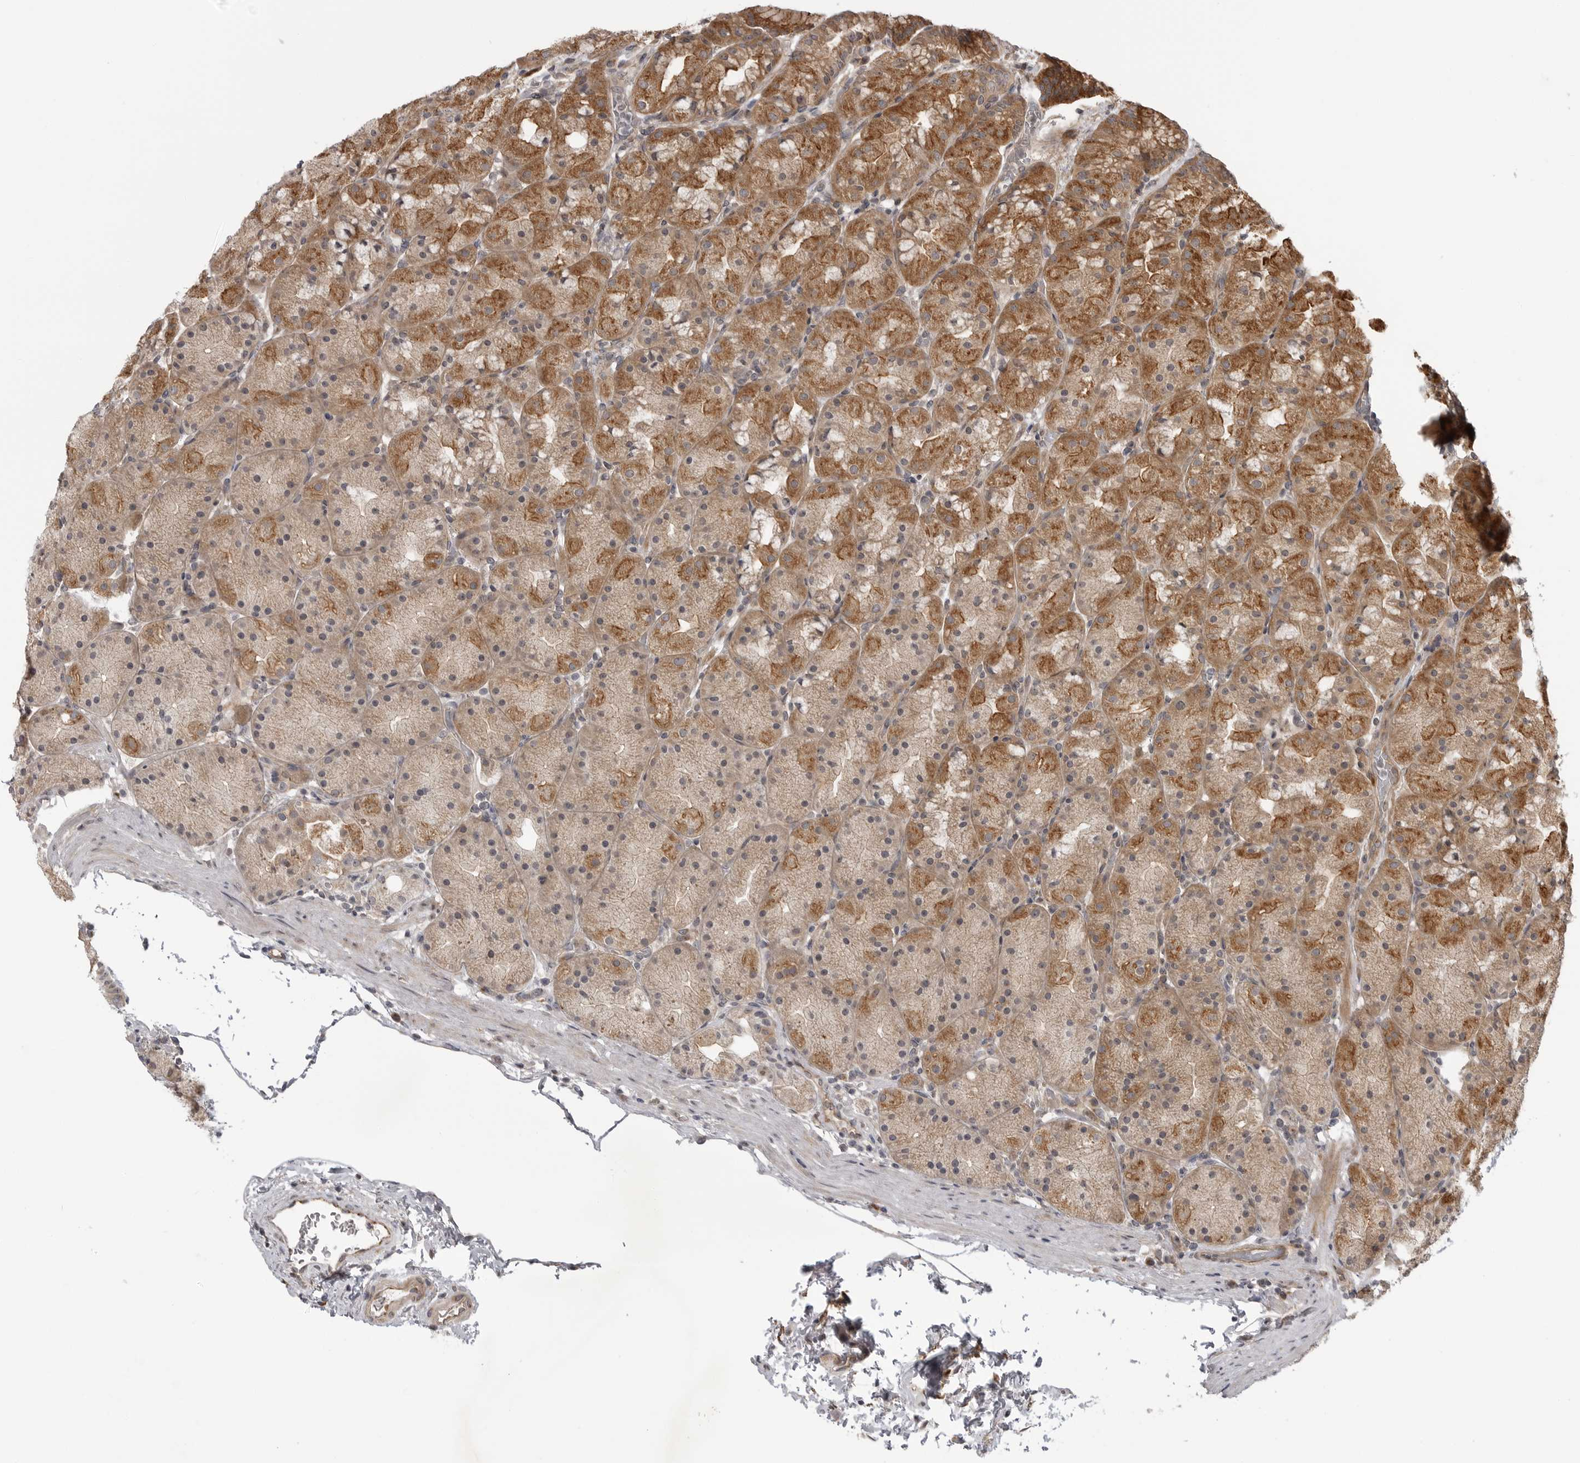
{"staining": {"intensity": "moderate", "quantity": ">75%", "location": "cytoplasmic/membranous"}, "tissue": "stomach", "cell_type": "Glandular cells", "image_type": "normal", "snomed": [{"axis": "morphology", "description": "Normal tissue, NOS"}, {"axis": "topography", "description": "Stomach, upper"}, {"axis": "topography", "description": "Stomach"}], "caption": "Glandular cells show medium levels of moderate cytoplasmic/membranous expression in about >75% of cells in unremarkable stomach.", "gene": "LRRC45", "patient": {"sex": "male", "age": 48}}